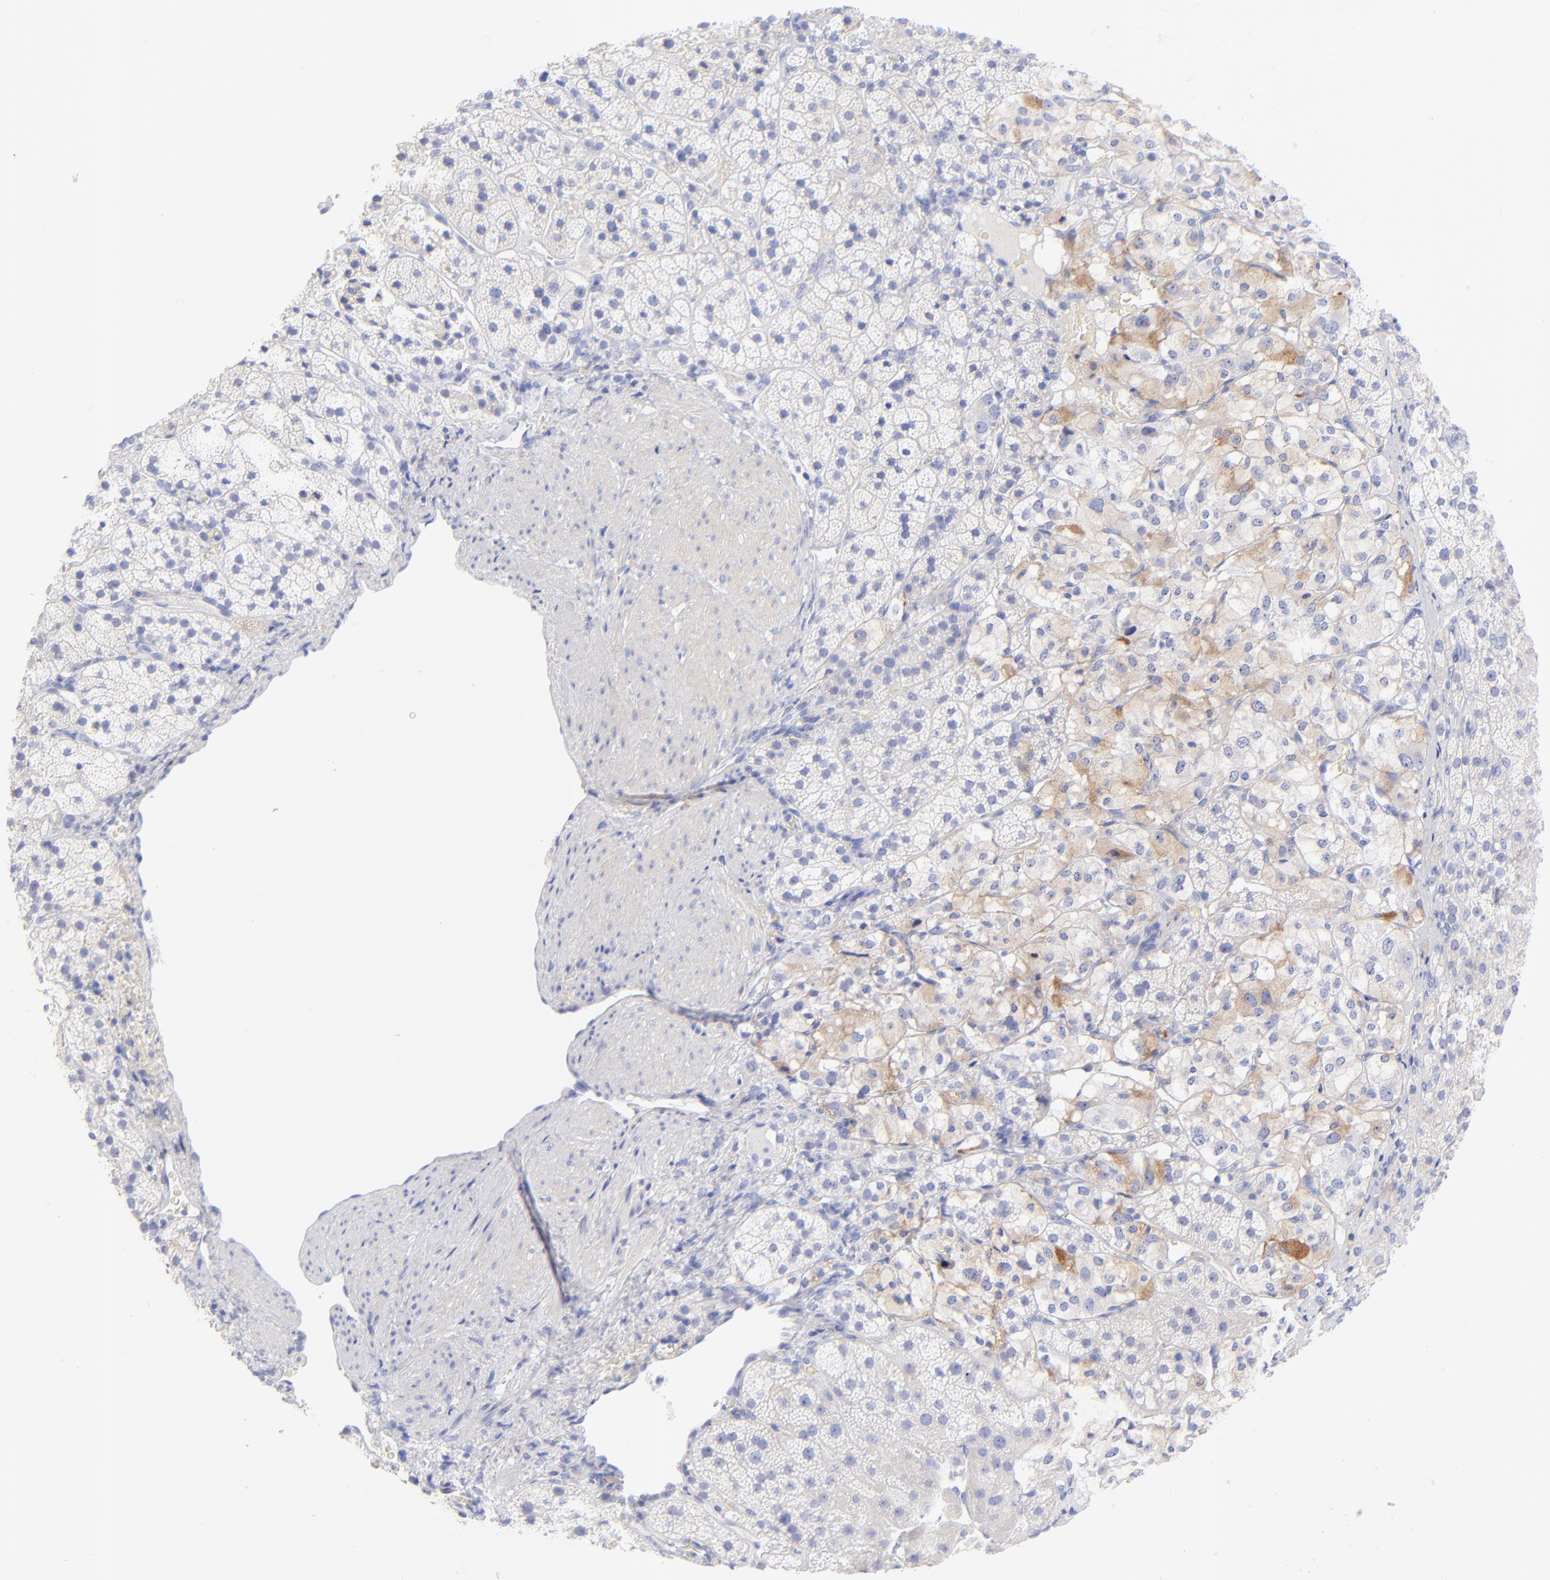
{"staining": {"intensity": "moderate", "quantity": "<25%", "location": "cytoplasmic/membranous"}, "tissue": "adrenal gland", "cell_type": "Glandular cells", "image_type": "normal", "snomed": [{"axis": "morphology", "description": "Normal tissue, NOS"}, {"axis": "topography", "description": "Adrenal gland"}], "caption": "Immunohistochemical staining of benign adrenal gland reveals moderate cytoplasmic/membranous protein expression in approximately <25% of glandular cells.", "gene": "C1QTNF6", "patient": {"sex": "female", "age": 44}}